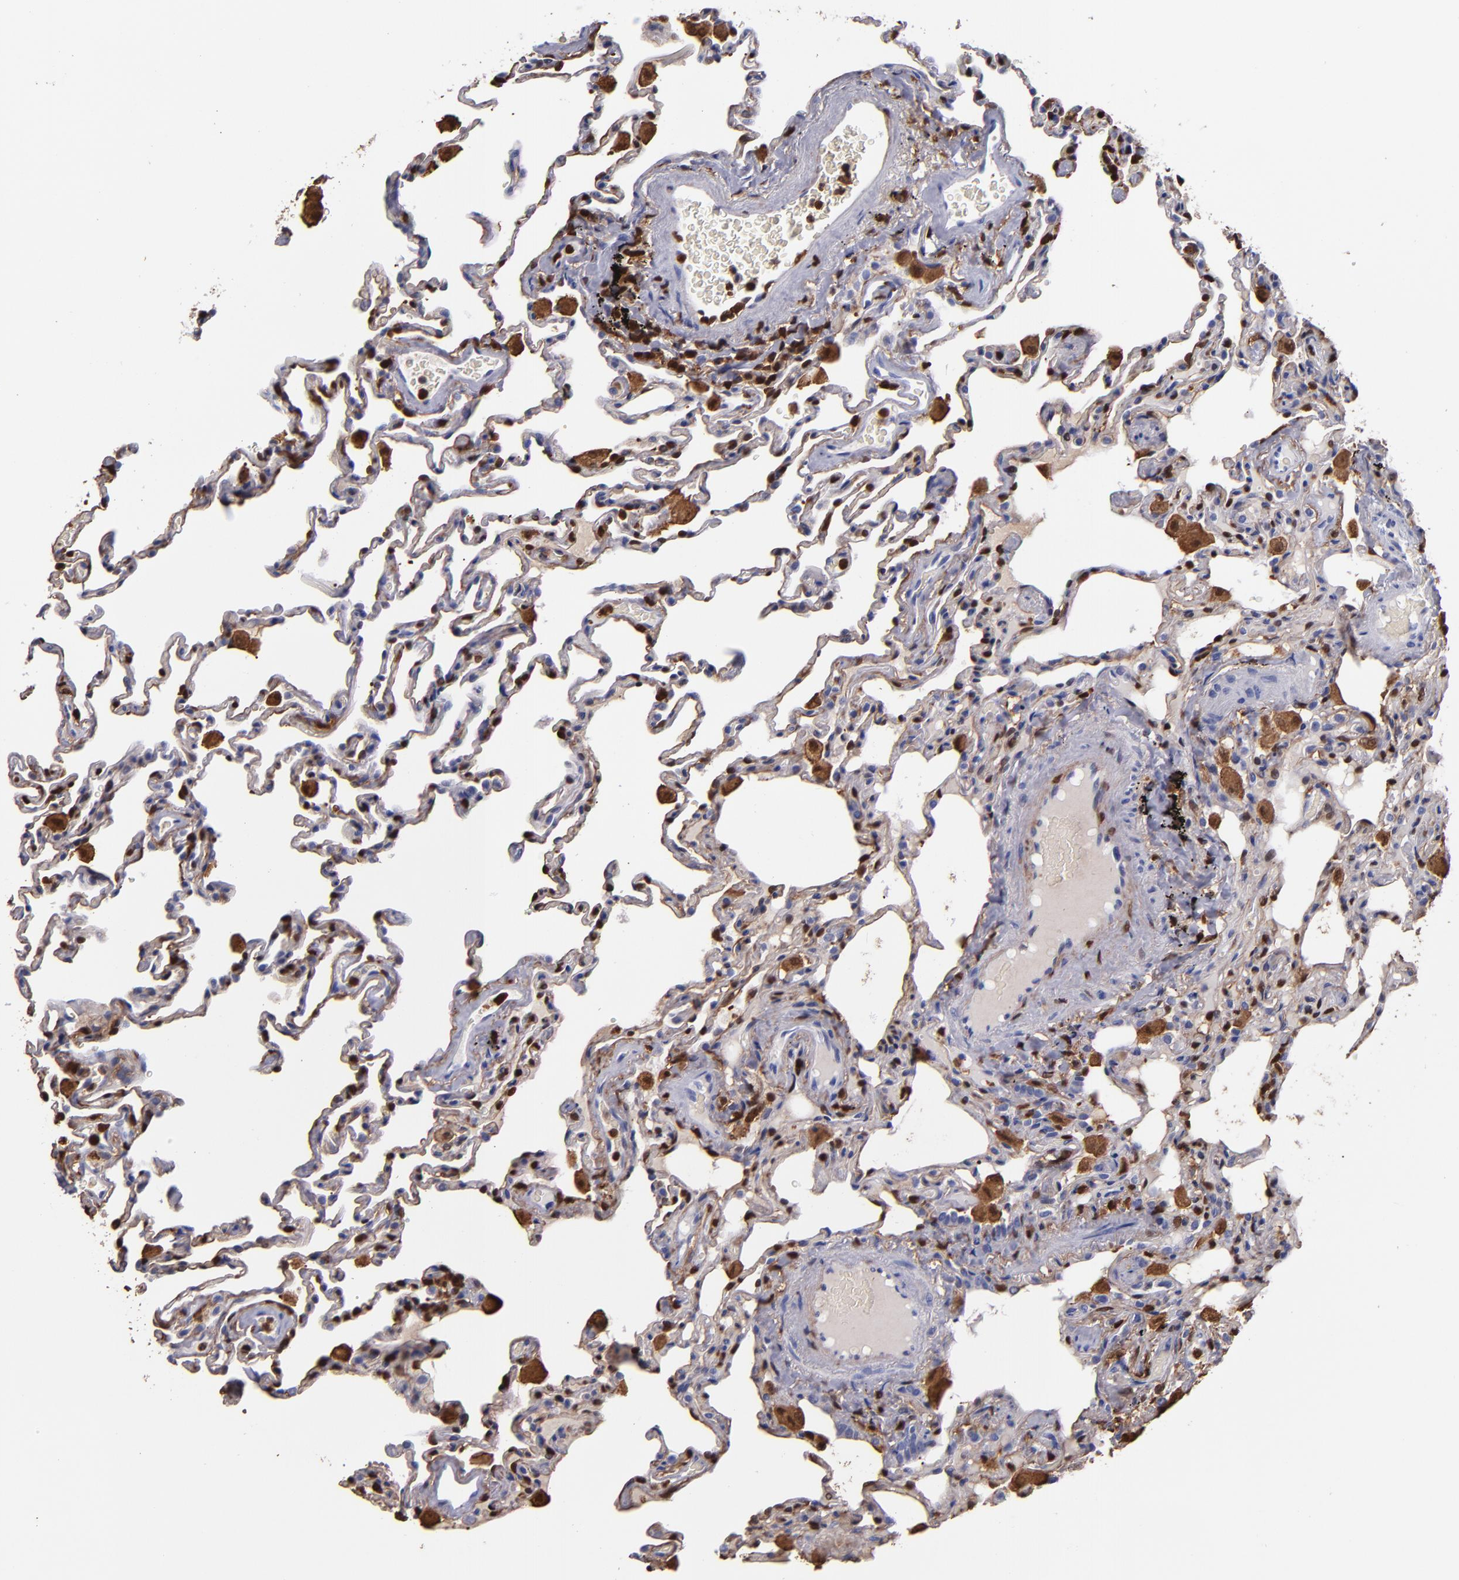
{"staining": {"intensity": "strong", "quantity": "<25%", "location": "nuclear"}, "tissue": "lung", "cell_type": "Alveolar cells", "image_type": "normal", "snomed": [{"axis": "morphology", "description": "Normal tissue, NOS"}, {"axis": "topography", "description": "Lung"}], "caption": "A brown stain labels strong nuclear expression of a protein in alveolar cells of normal lung. The protein is stained brown, and the nuclei are stained in blue (DAB (3,3'-diaminobenzidine) IHC with brightfield microscopy, high magnification).", "gene": "S100A4", "patient": {"sex": "male", "age": 59}}